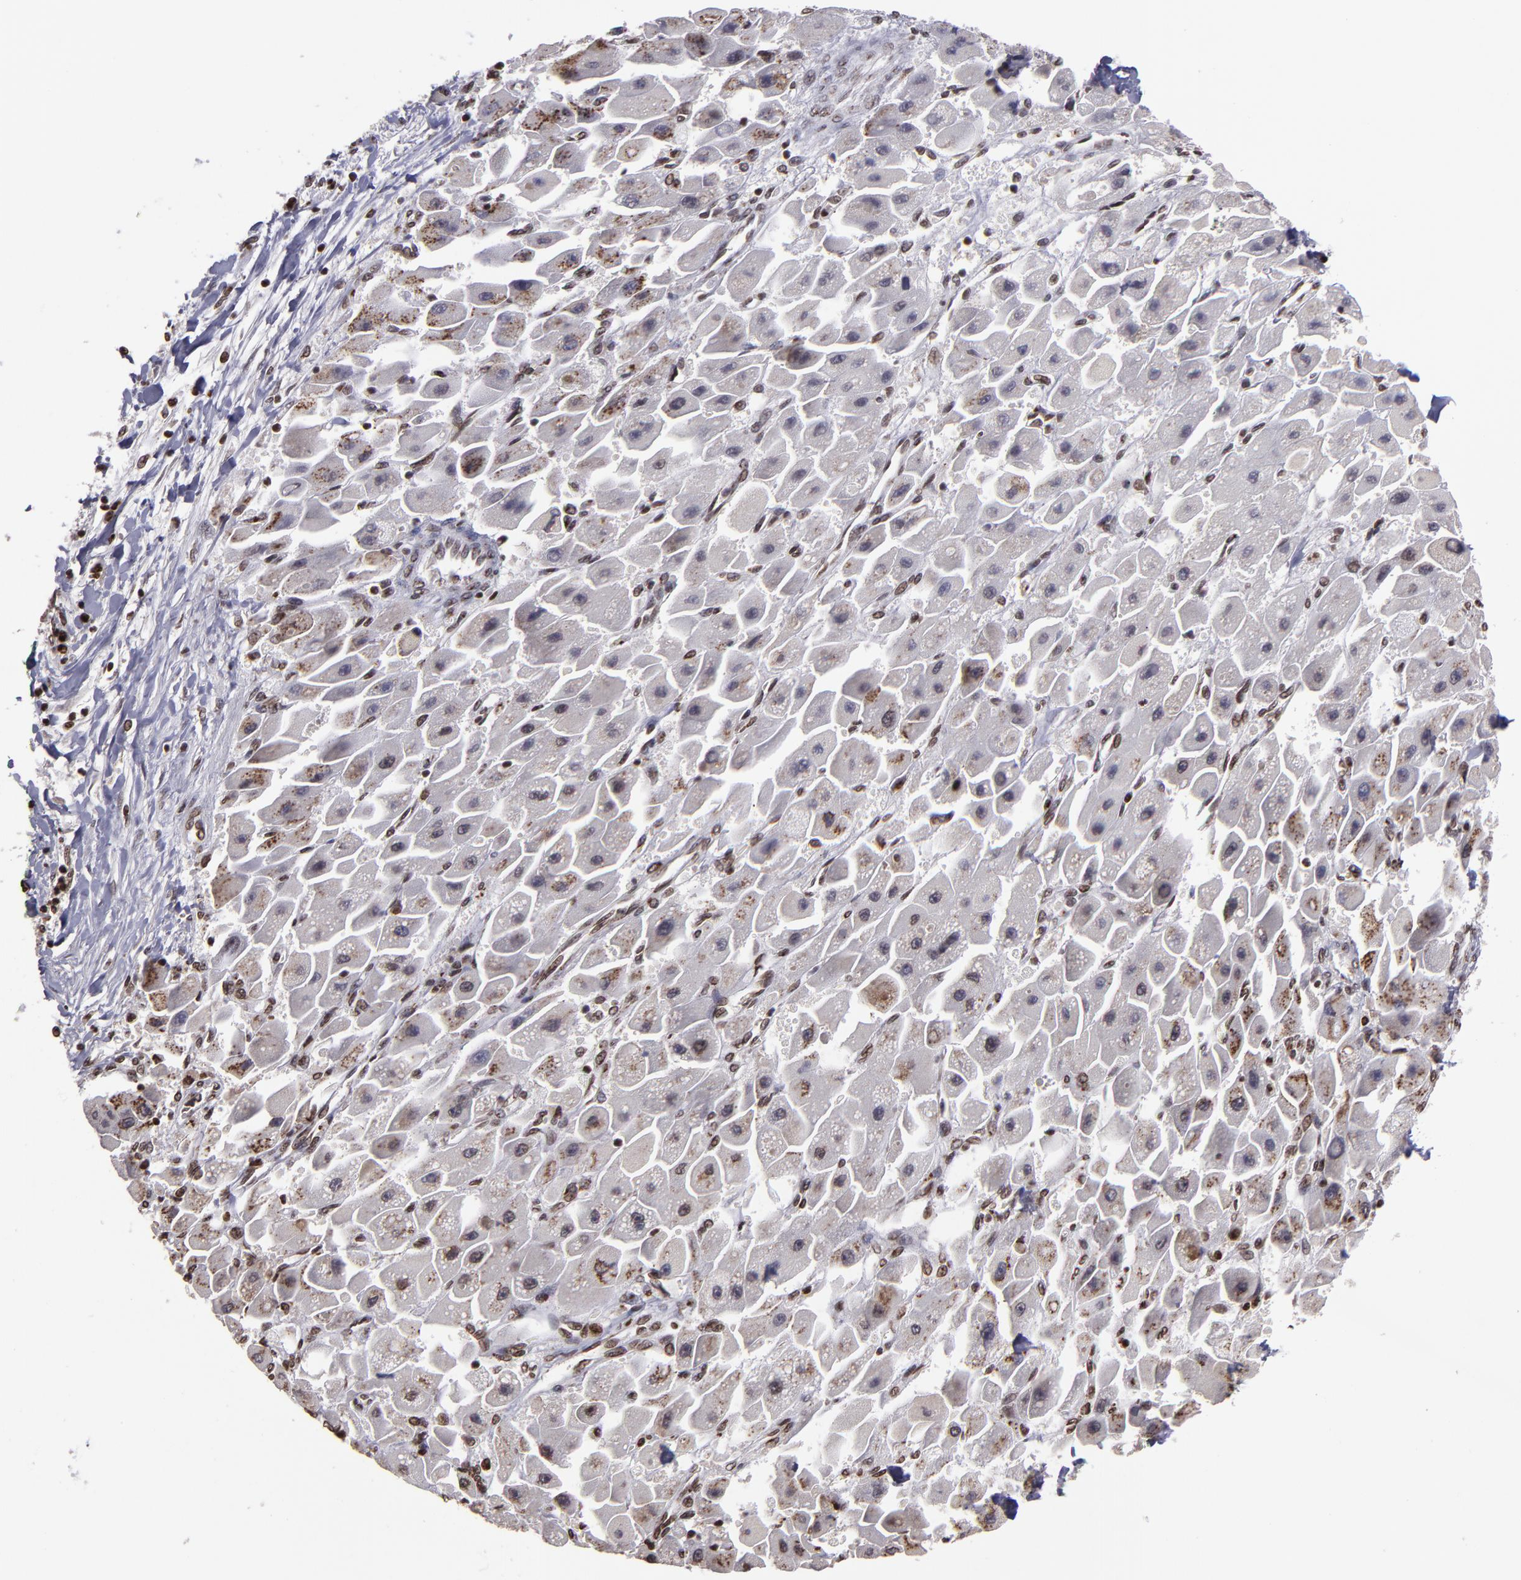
{"staining": {"intensity": "moderate", "quantity": ">75%", "location": "cytoplasmic/membranous,nuclear"}, "tissue": "liver cancer", "cell_type": "Tumor cells", "image_type": "cancer", "snomed": [{"axis": "morphology", "description": "Carcinoma, Hepatocellular, NOS"}, {"axis": "topography", "description": "Liver"}], "caption": "High-magnification brightfield microscopy of liver hepatocellular carcinoma stained with DAB (brown) and counterstained with hematoxylin (blue). tumor cells exhibit moderate cytoplasmic/membranous and nuclear positivity is seen in about>75% of cells.", "gene": "CSDC2", "patient": {"sex": "male", "age": 24}}